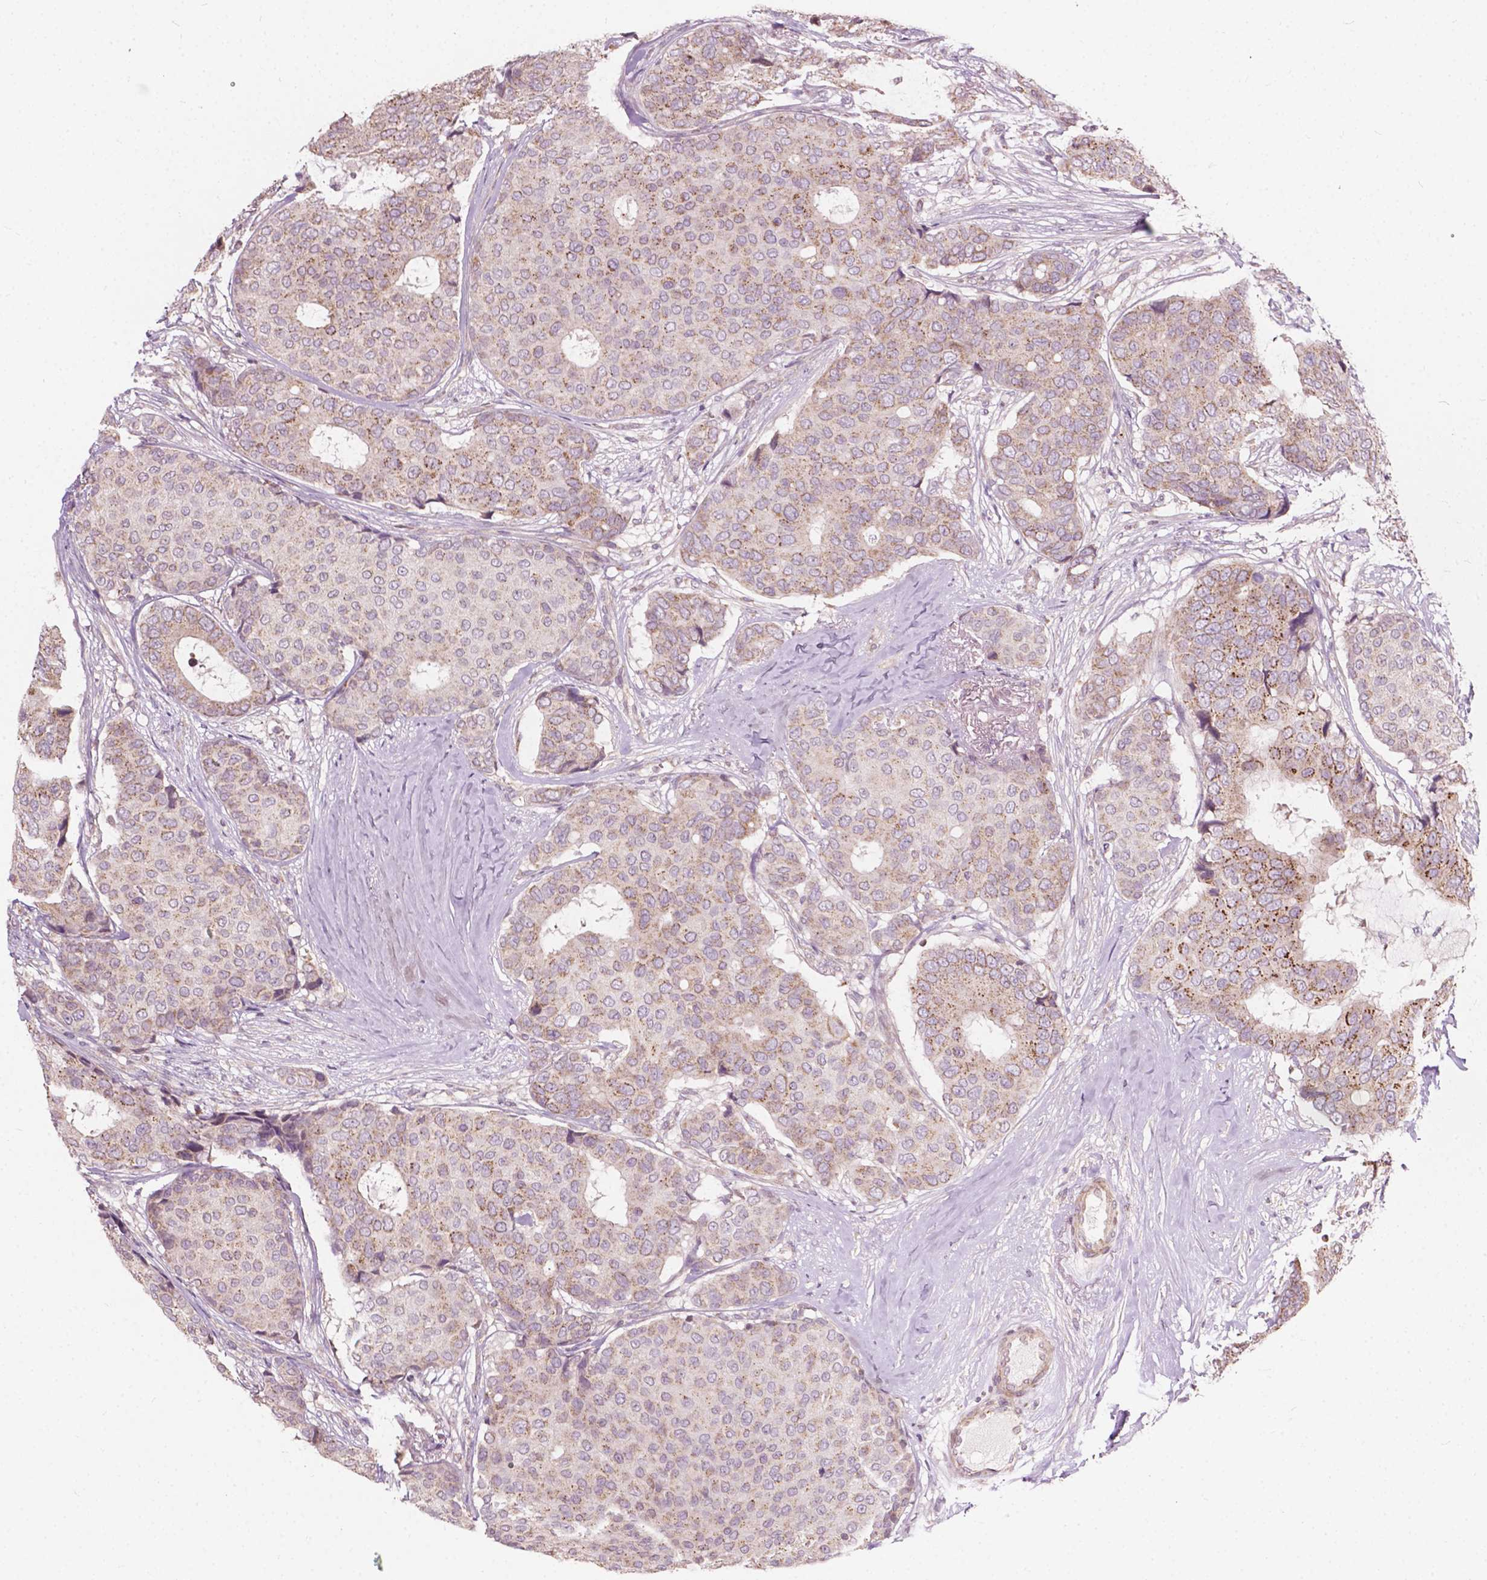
{"staining": {"intensity": "weak", "quantity": ">75%", "location": "cytoplasmic/membranous"}, "tissue": "breast cancer", "cell_type": "Tumor cells", "image_type": "cancer", "snomed": [{"axis": "morphology", "description": "Duct carcinoma"}, {"axis": "topography", "description": "Breast"}], "caption": "Weak cytoplasmic/membranous staining for a protein is present in about >75% of tumor cells of breast cancer using immunohistochemistry (IHC).", "gene": "NDUFA10", "patient": {"sex": "female", "age": 75}}